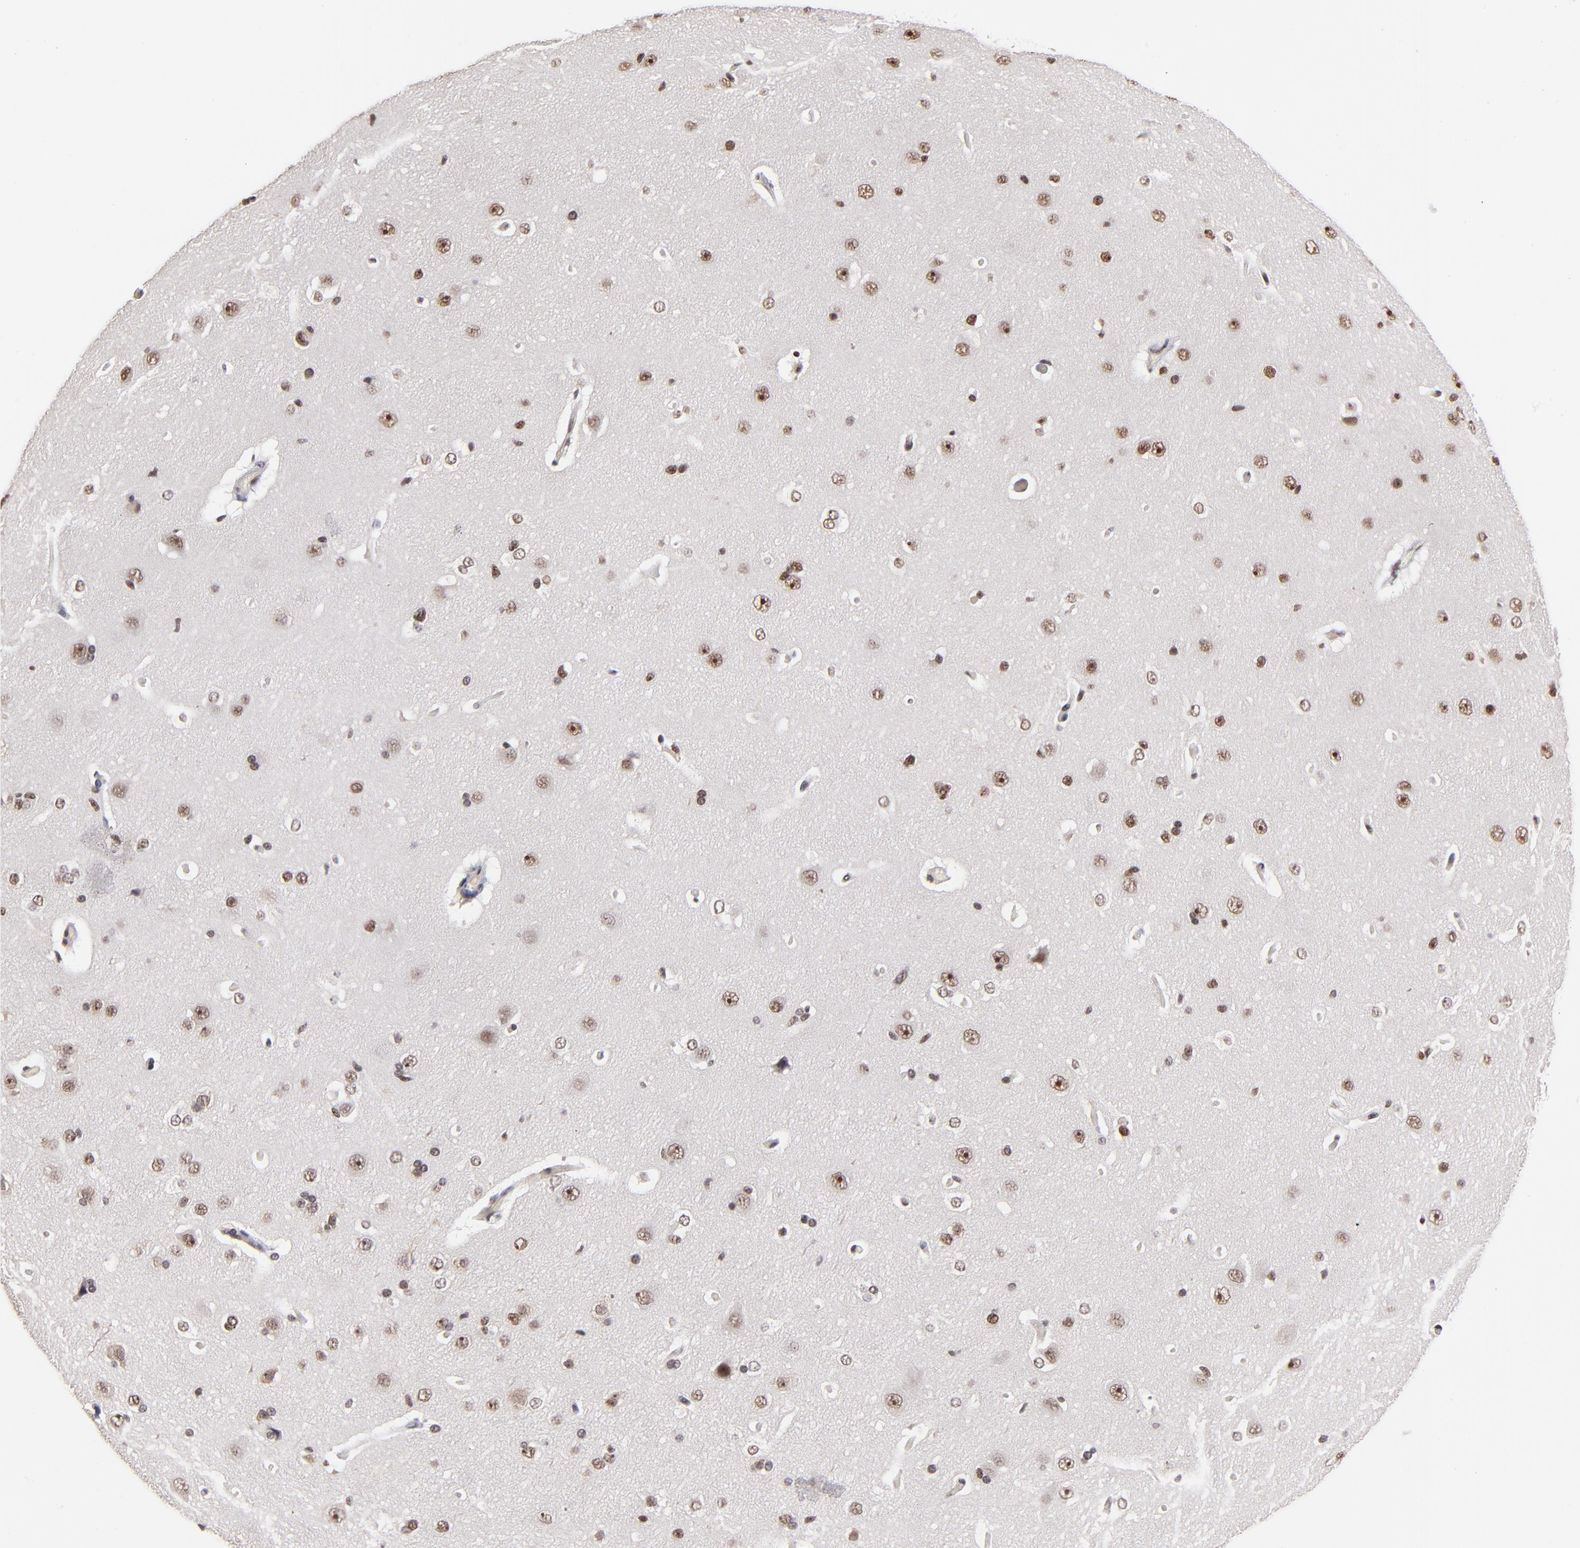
{"staining": {"intensity": "strong", "quantity": ">75%", "location": "nuclear"}, "tissue": "cerebral cortex", "cell_type": "Endothelial cells", "image_type": "normal", "snomed": [{"axis": "morphology", "description": "Normal tissue, NOS"}, {"axis": "topography", "description": "Cerebral cortex"}], "caption": "The image displays immunohistochemical staining of benign cerebral cortex. There is strong nuclear staining is identified in about >75% of endothelial cells.", "gene": "ZNF146", "patient": {"sex": "female", "age": 45}}